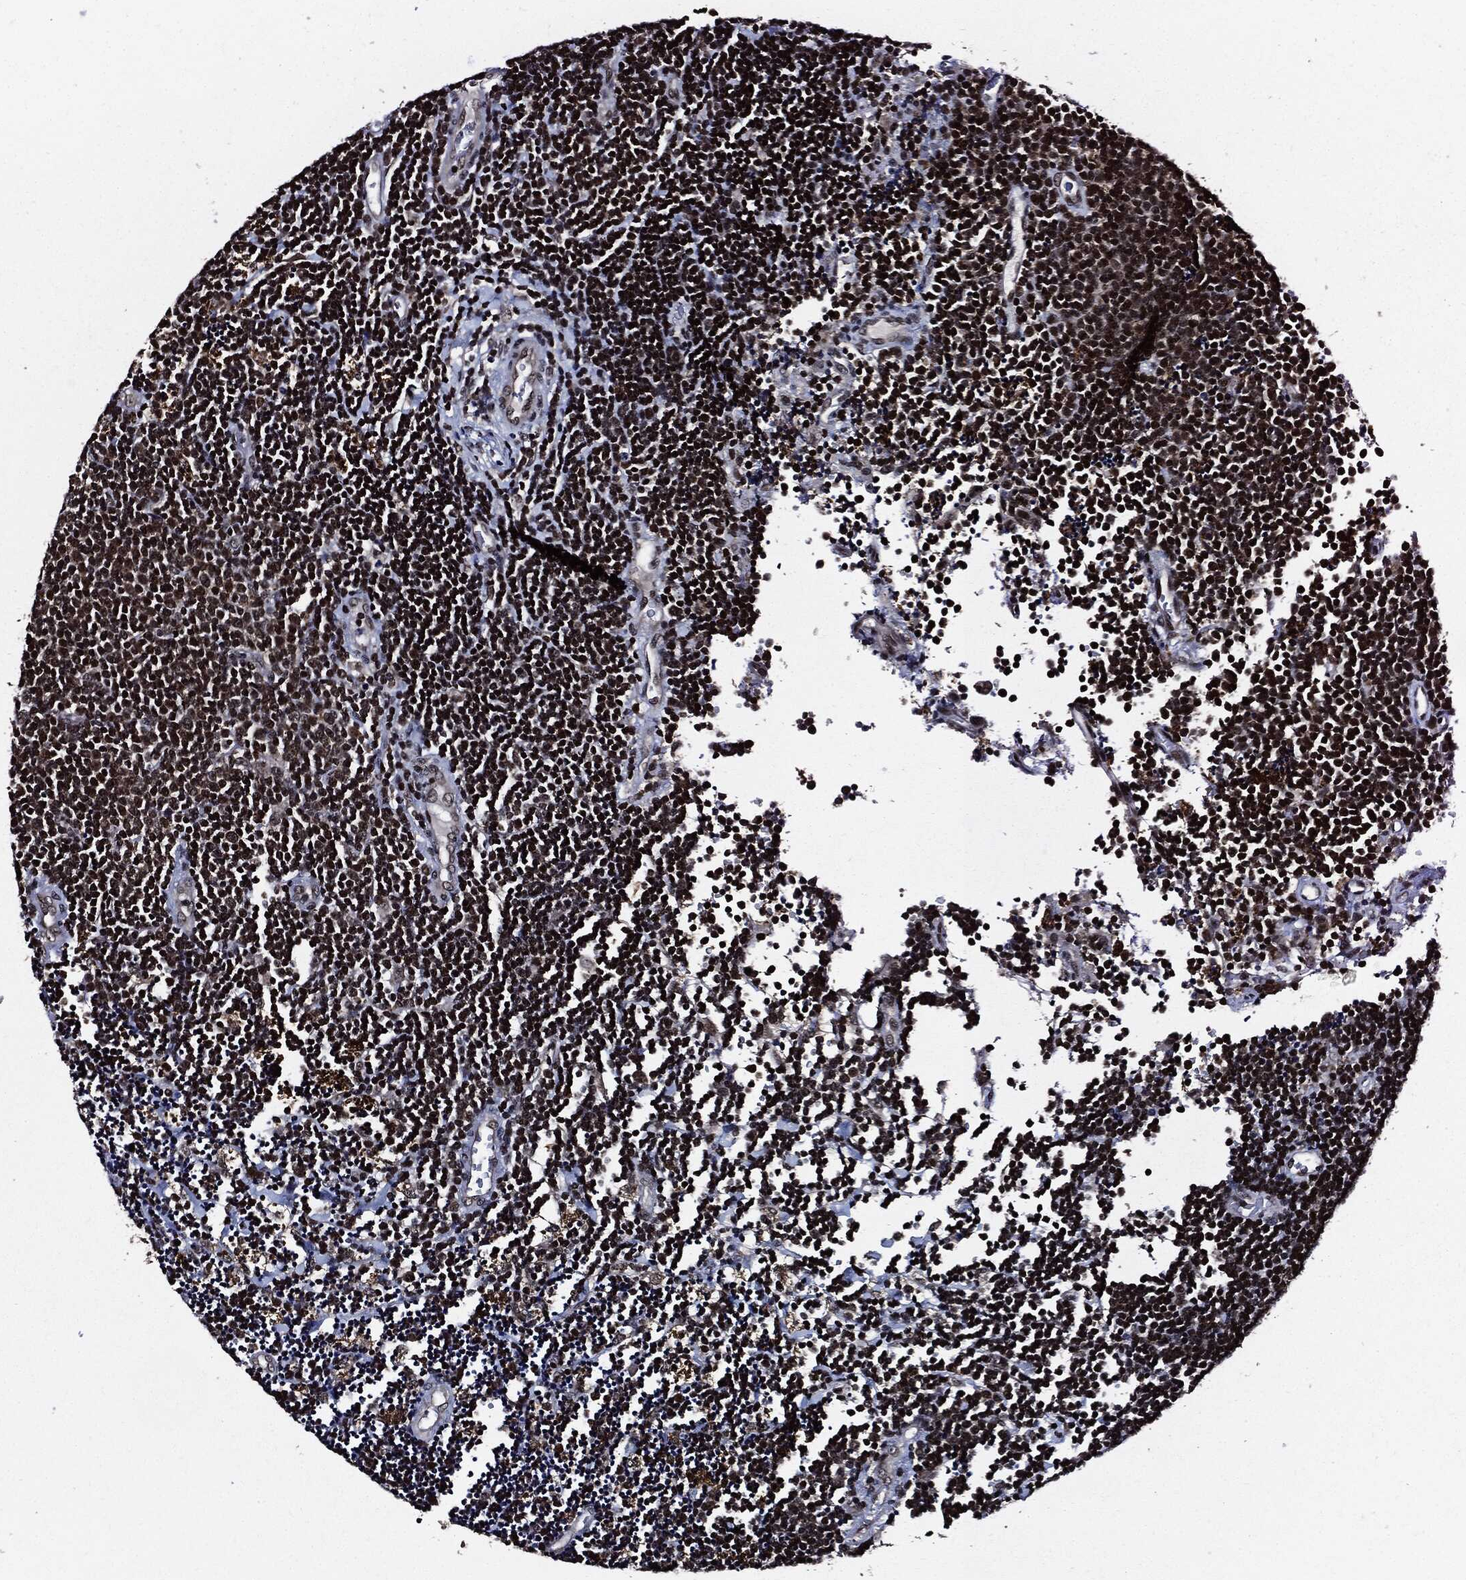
{"staining": {"intensity": "strong", "quantity": ">75%", "location": "cytoplasmic/membranous,nuclear"}, "tissue": "lymphoma", "cell_type": "Tumor cells", "image_type": "cancer", "snomed": [{"axis": "morphology", "description": "Malignant lymphoma, non-Hodgkin's type, Low grade"}, {"axis": "topography", "description": "Brain"}], "caption": "Immunohistochemical staining of human lymphoma displays high levels of strong cytoplasmic/membranous and nuclear protein staining in about >75% of tumor cells.", "gene": "SUGT1", "patient": {"sex": "female", "age": 66}}